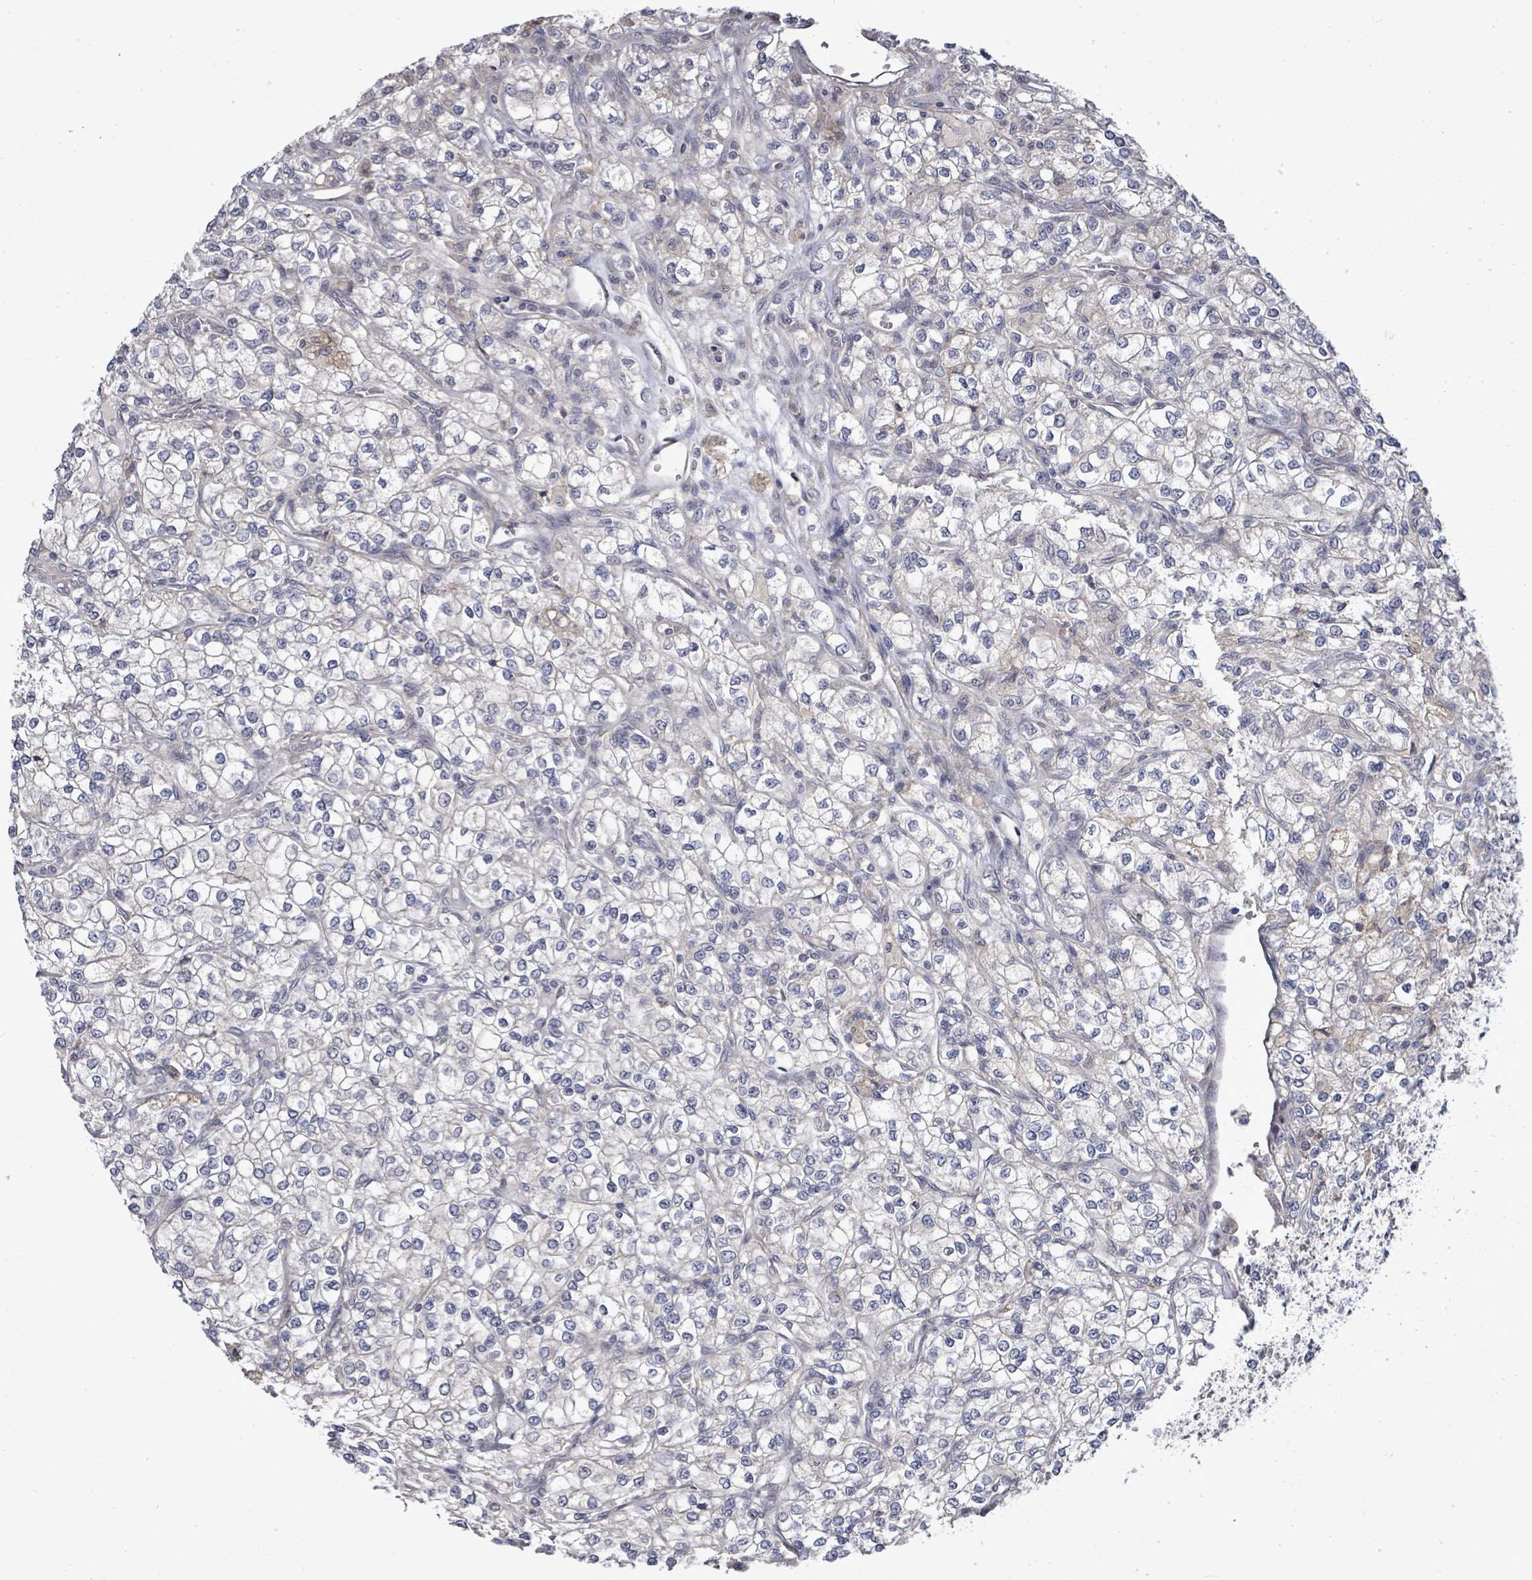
{"staining": {"intensity": "negative", "quantity": "none", "location": "none"}, "tissue": "renal cancer", "cell_type": "Tumor cells", "image_type": "cancer", "snomed": [{"axis": "morphology", "description": "Adenocarcinoma, NOS"}, {"axis": "topography", "description": "Kidney"}], "caption": "Adenocarcinoma (renal) stained for a protein using immunohistochemistry (IHC) shows no staining tumor cells.", "gene": "POMGNT2", "patient": {"sex": "male", "age": 80}}